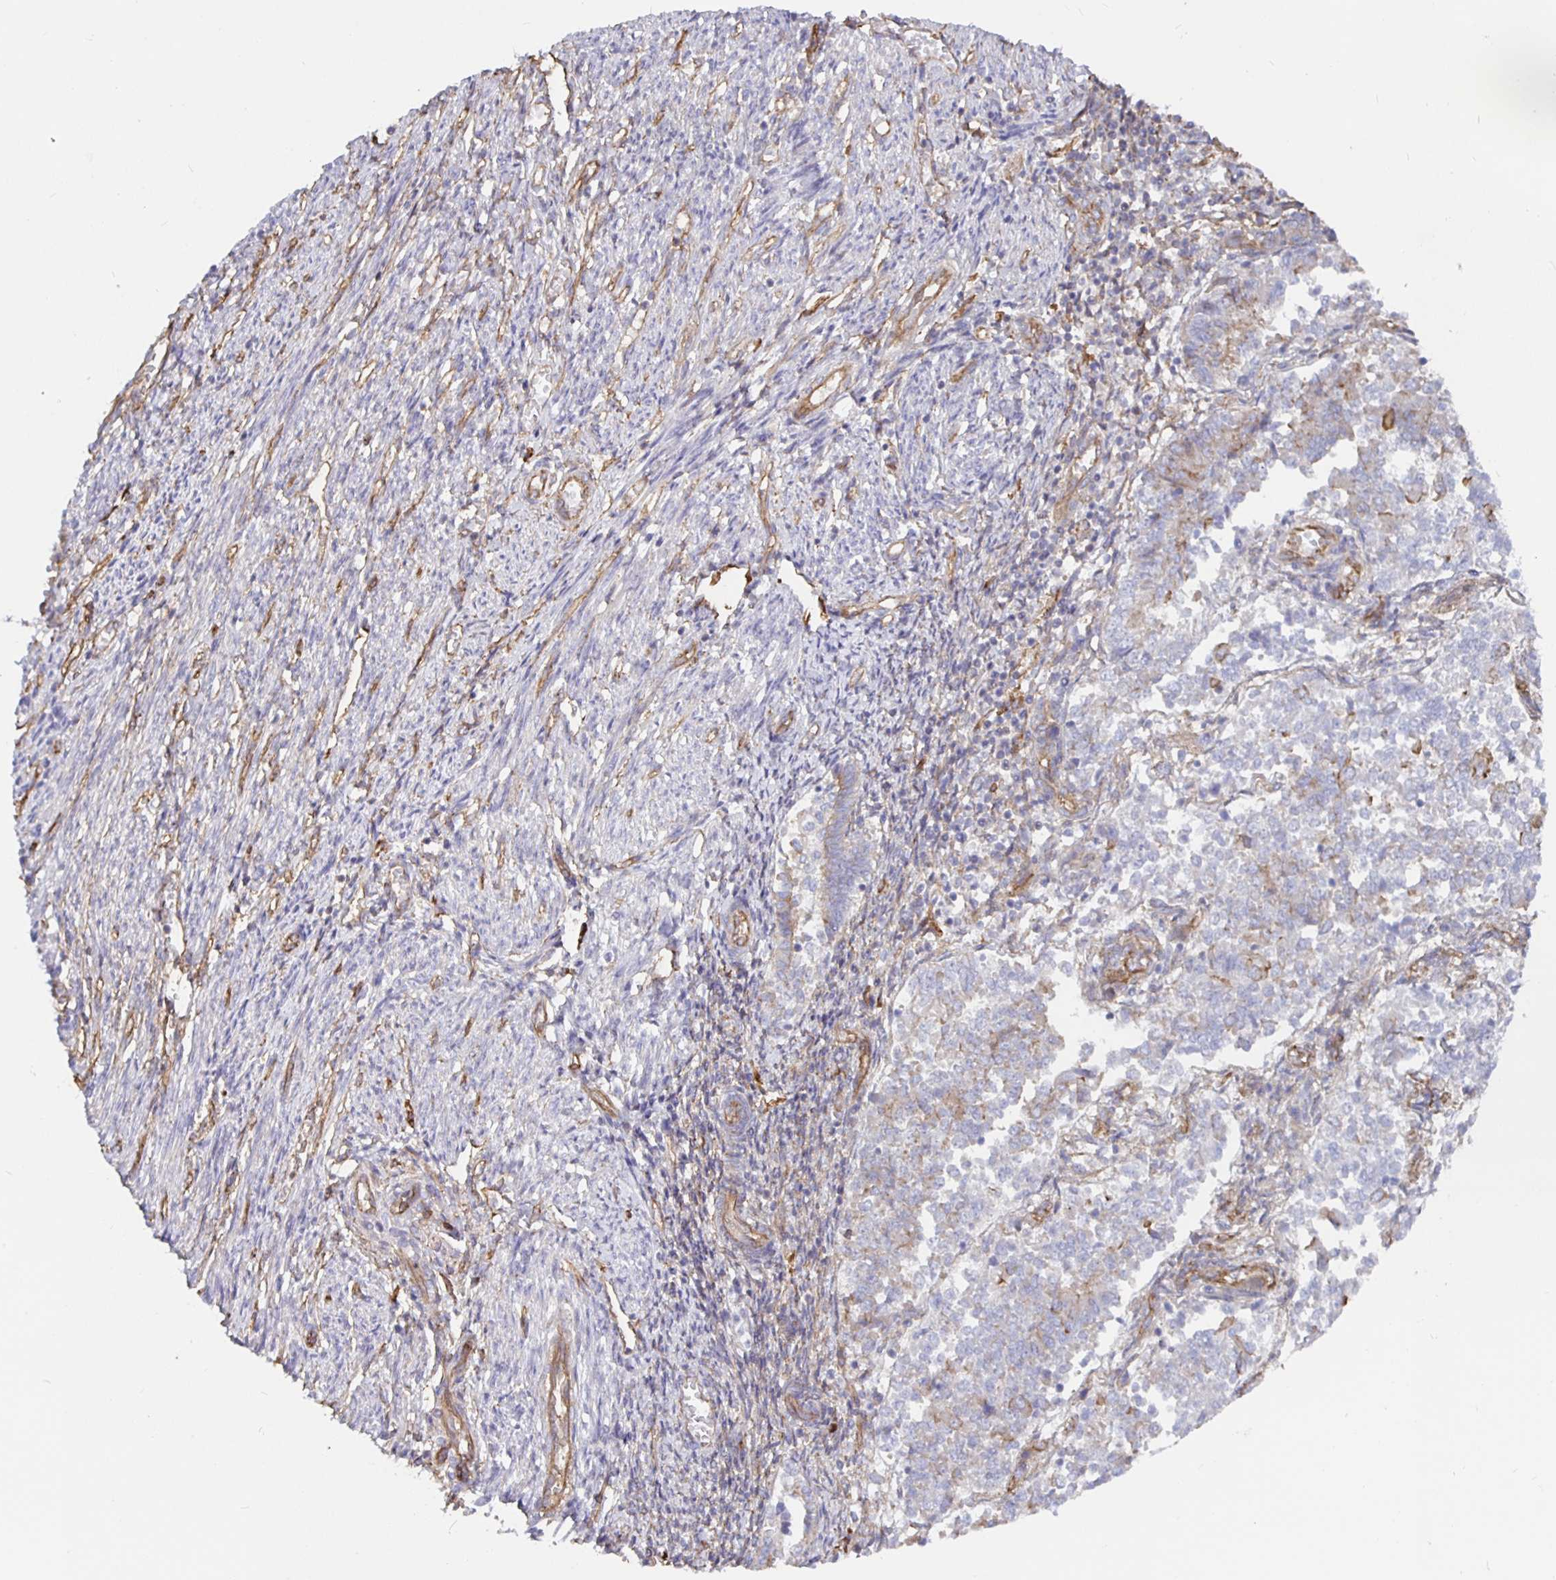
{"staining": {"intensity": "moderate", "quantity": "<25%", "location": "cytoplasmic/membranous"}, "tissue": "endometrial cancer", "cell_type": "Tumor cells", "image_type": "cancer", "snomed": [{"axis": "morphology", "description": "Adenocarcinoma, NOS"}, {"axis": "topography", "description": "Endometrium"}], "caption": "Adenocarcinoma (endometrial) was stained to show a protein in brown. There is low levels of moderate cytoplasmic/membranous staining in about <25% of tumor cells.", "gene": "ARHGEF39", "patient": {"sex": "female", "age": 65}}